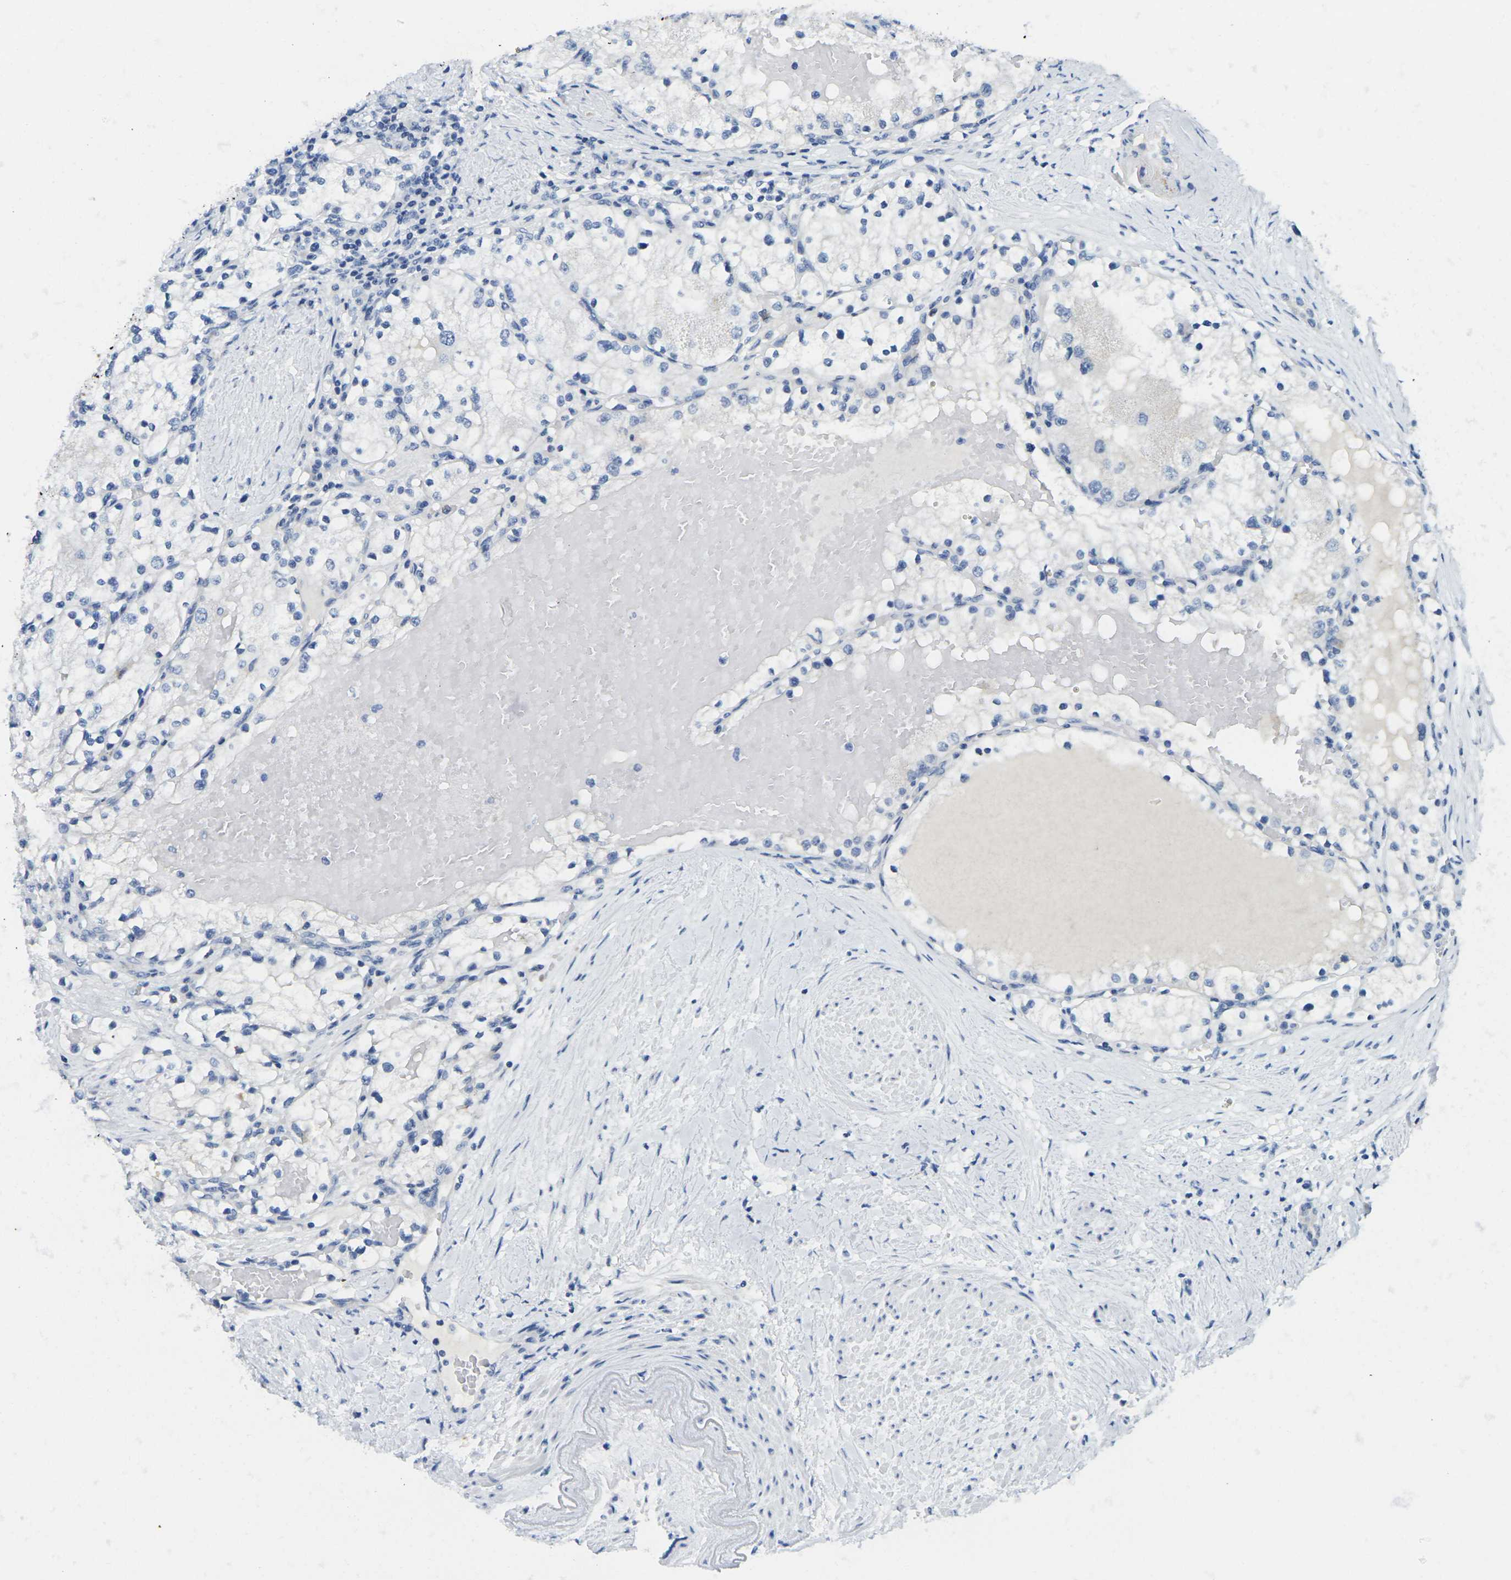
{"staining": {"intensity": "negative", "quantity": "none", "location": "none"}, "tissue": "renal cancer", "cell_type": "Tumor cells", "image_type": "cancer", "snomed": [{"axis": "morphology", "description": "Adenocarcinoma, NOS"}, {"axis": "topography", "description": "Kidney"}], "caption": "Protein analysis of adenocarcinoma (renal) shows no significant staining in tumor cells. Nuclei are stained in blue.", "gene": "FAM3D", "patient": {"sex": "male", "age": 68}}